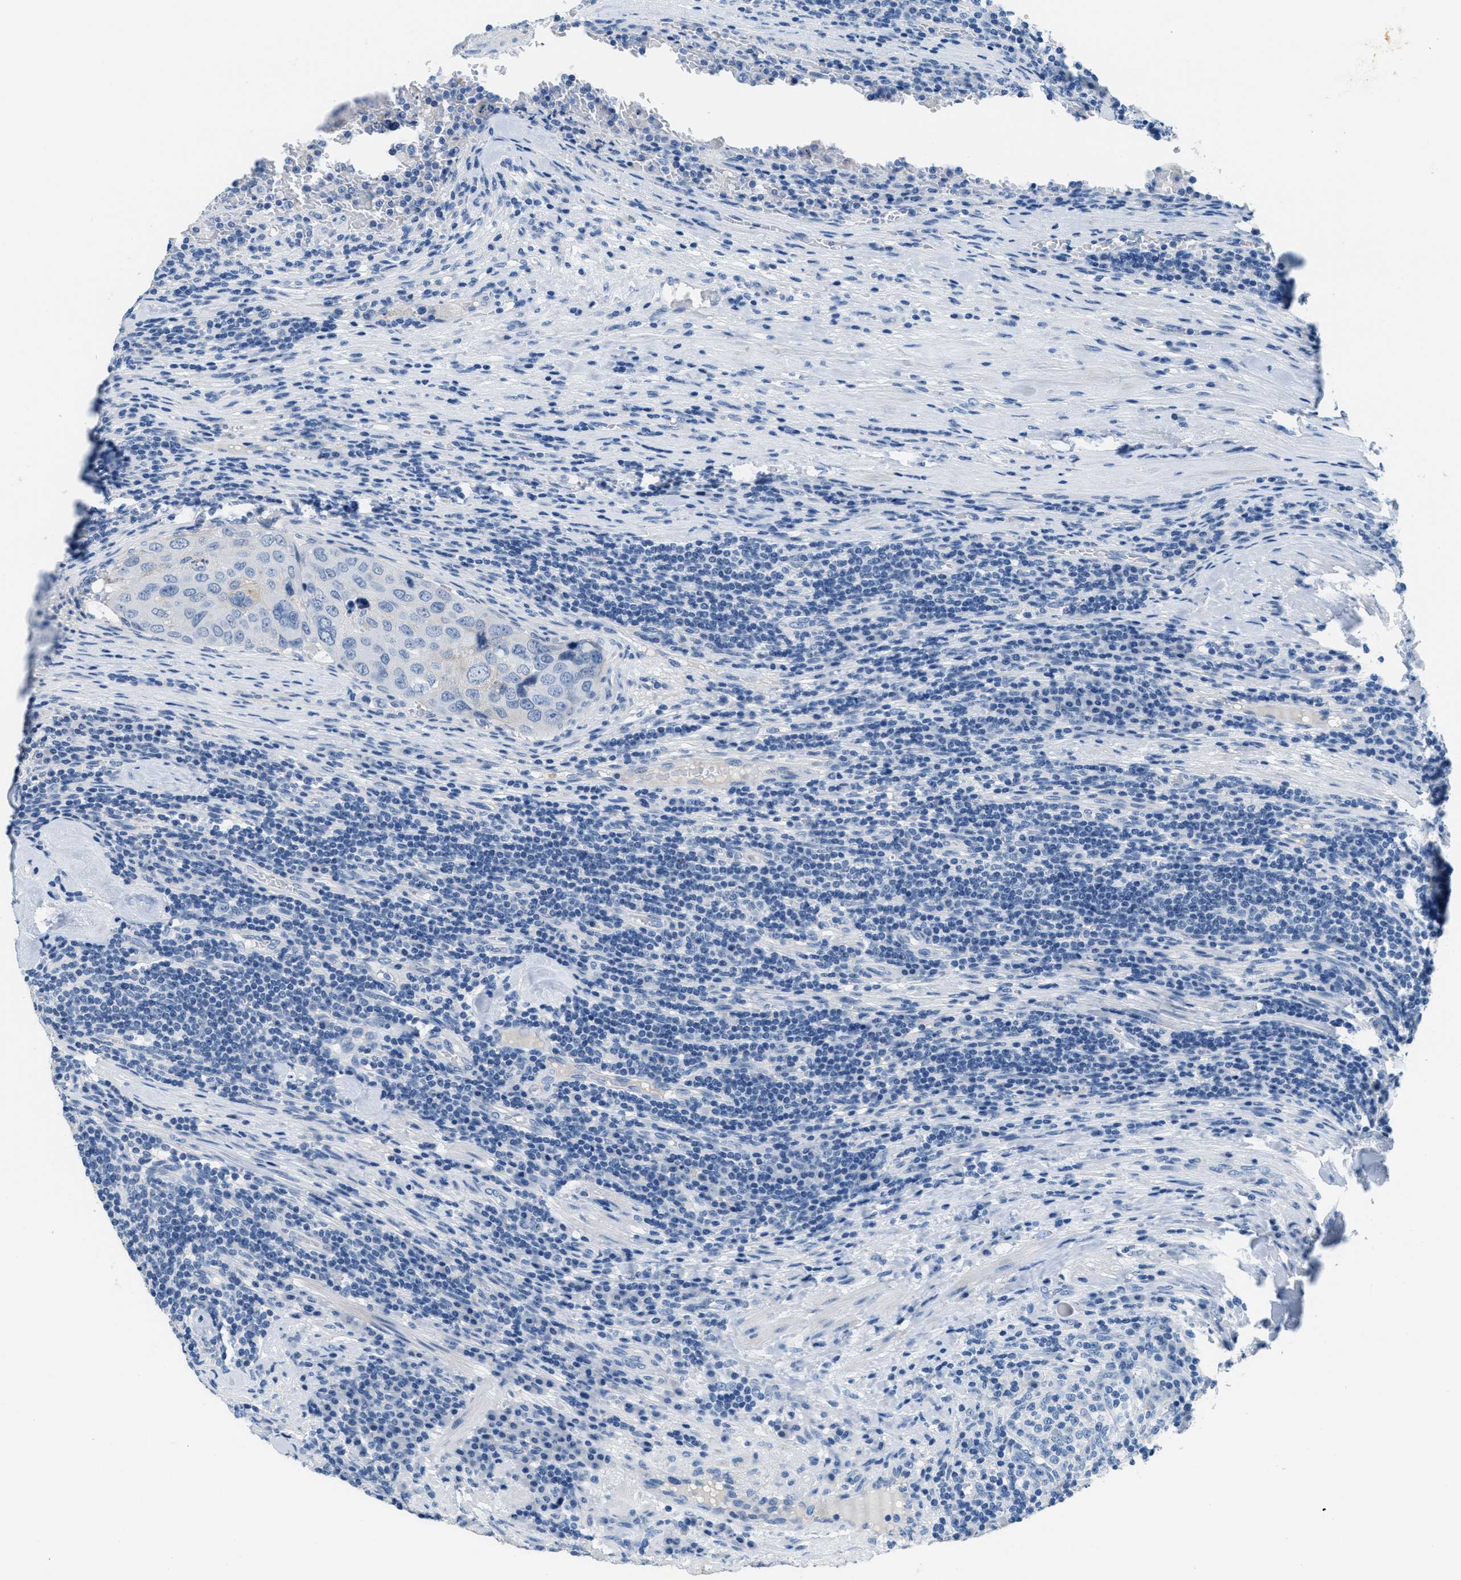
{"staining": {"intensity": "negative", "quantity": "none", "location": "none"}, "tissue": "urothelial cancer", "cell_type": "Tumor cells", "image_type": "cancer", "snomed": [{"axis": "morphology", "description": "Urothelial carcinoma, High grade"}, {"axis": "topography", "description": "Lymph node"}, {"axis": "topography", "description": "Urinary bladder"}], "caption": "The micrograph displays no staining of tumor cells in high-grade urothelial carcinoma.", "gene": "MGARP", "patient": {"sex": "male", "age": 51}}